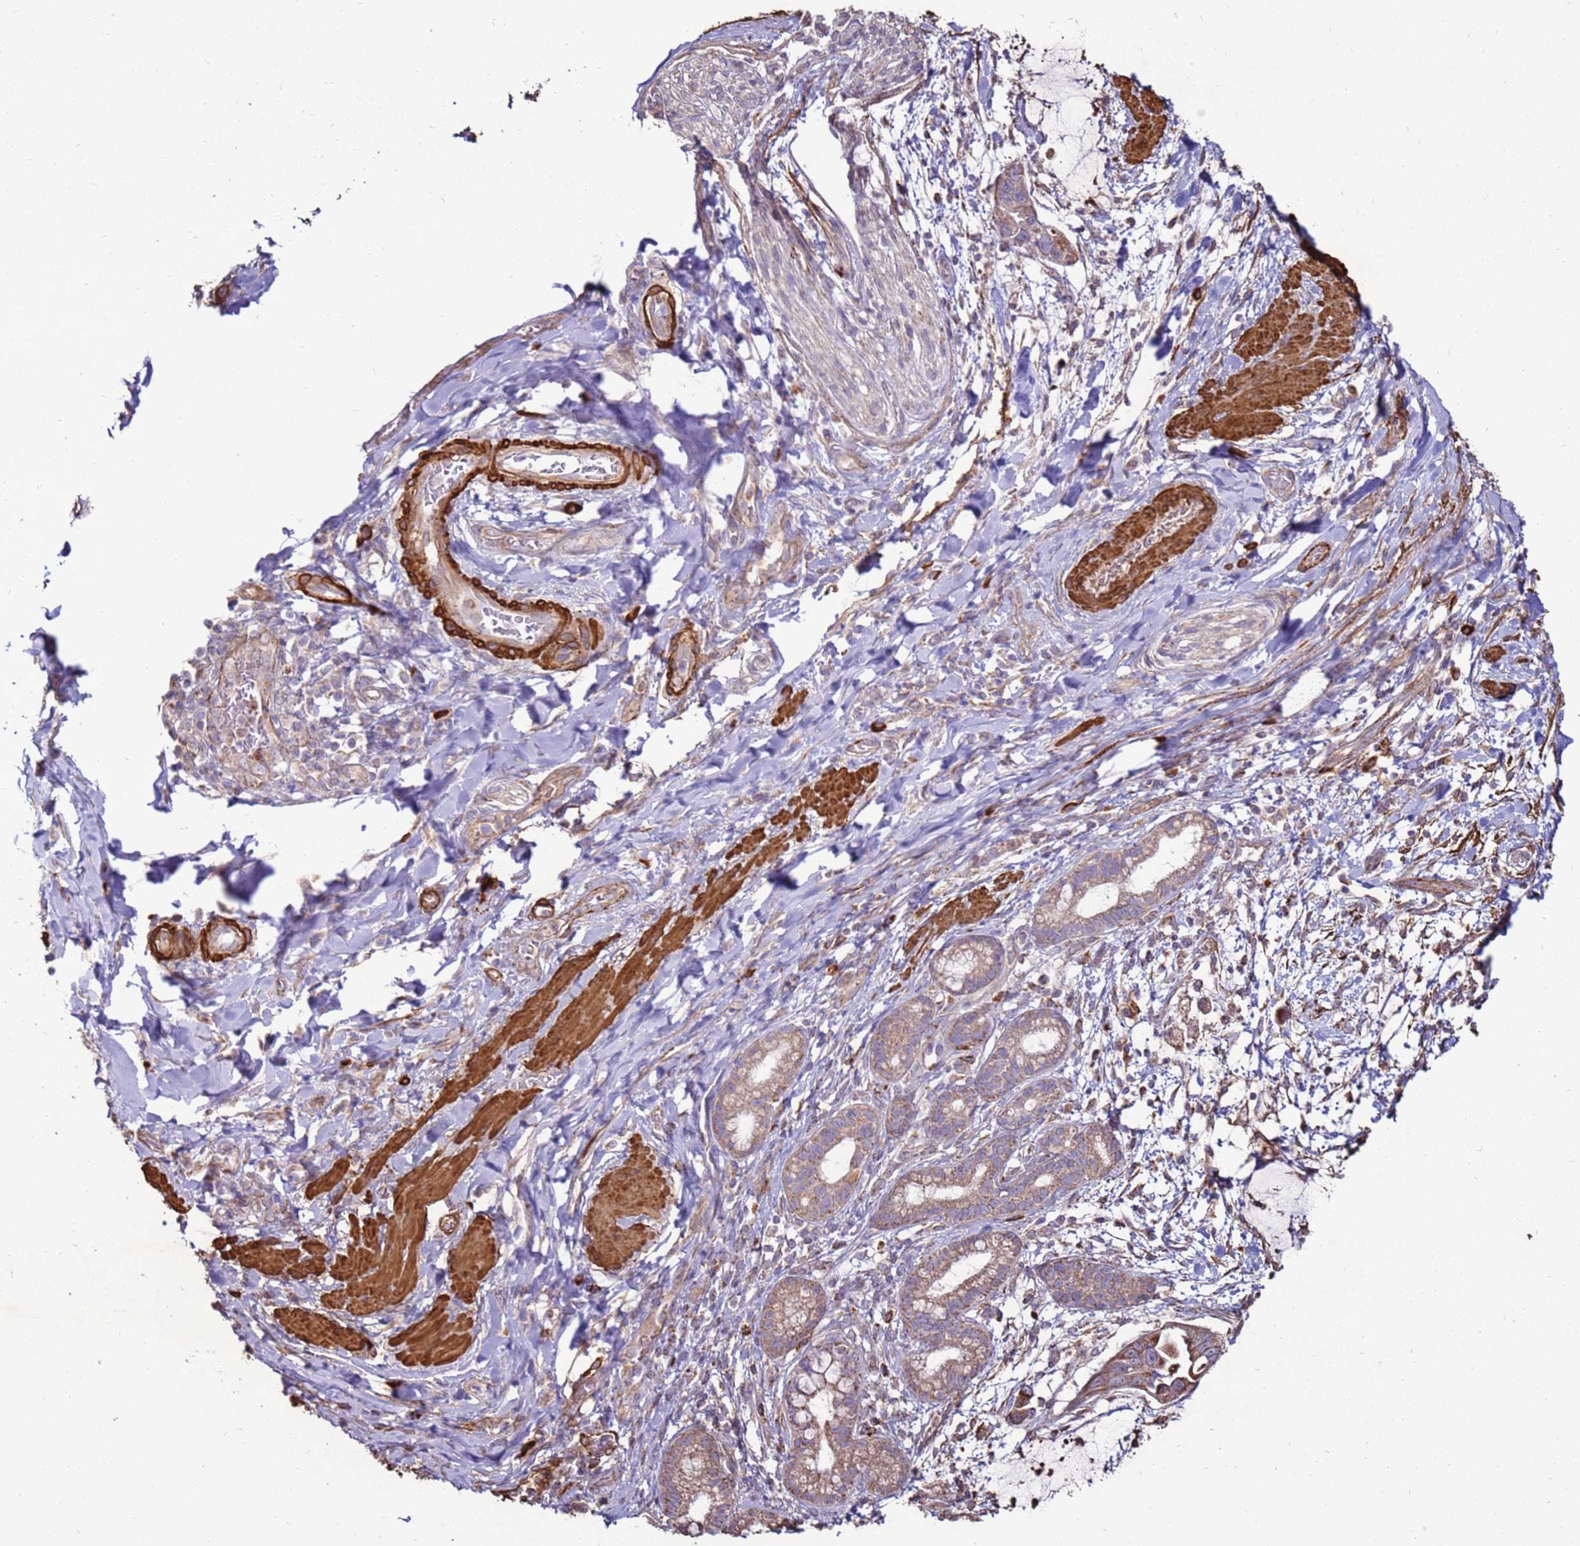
{"staining": {"intensity": "weak", "quantity": ">75%", "location": "cytoplasmic/membranous"}, "tissue": "pancreatic cancer", "cell_type": "Tumor cells", "image_type": "cancer", "snomed": [{"axis": "morphology", "description": "Adenocarcinoma, NOS"}, {"axis": "topography", "description": "Pancreas"}], "caption": "Brown immunohistochemical staining in adenocarcinoma (pancreatic) reveals weak cytoplasmic/membranous staining in approximately >75% of tumor cells.", "gene": "DDX59", "patient": {"sex": "male", "age": 48}}